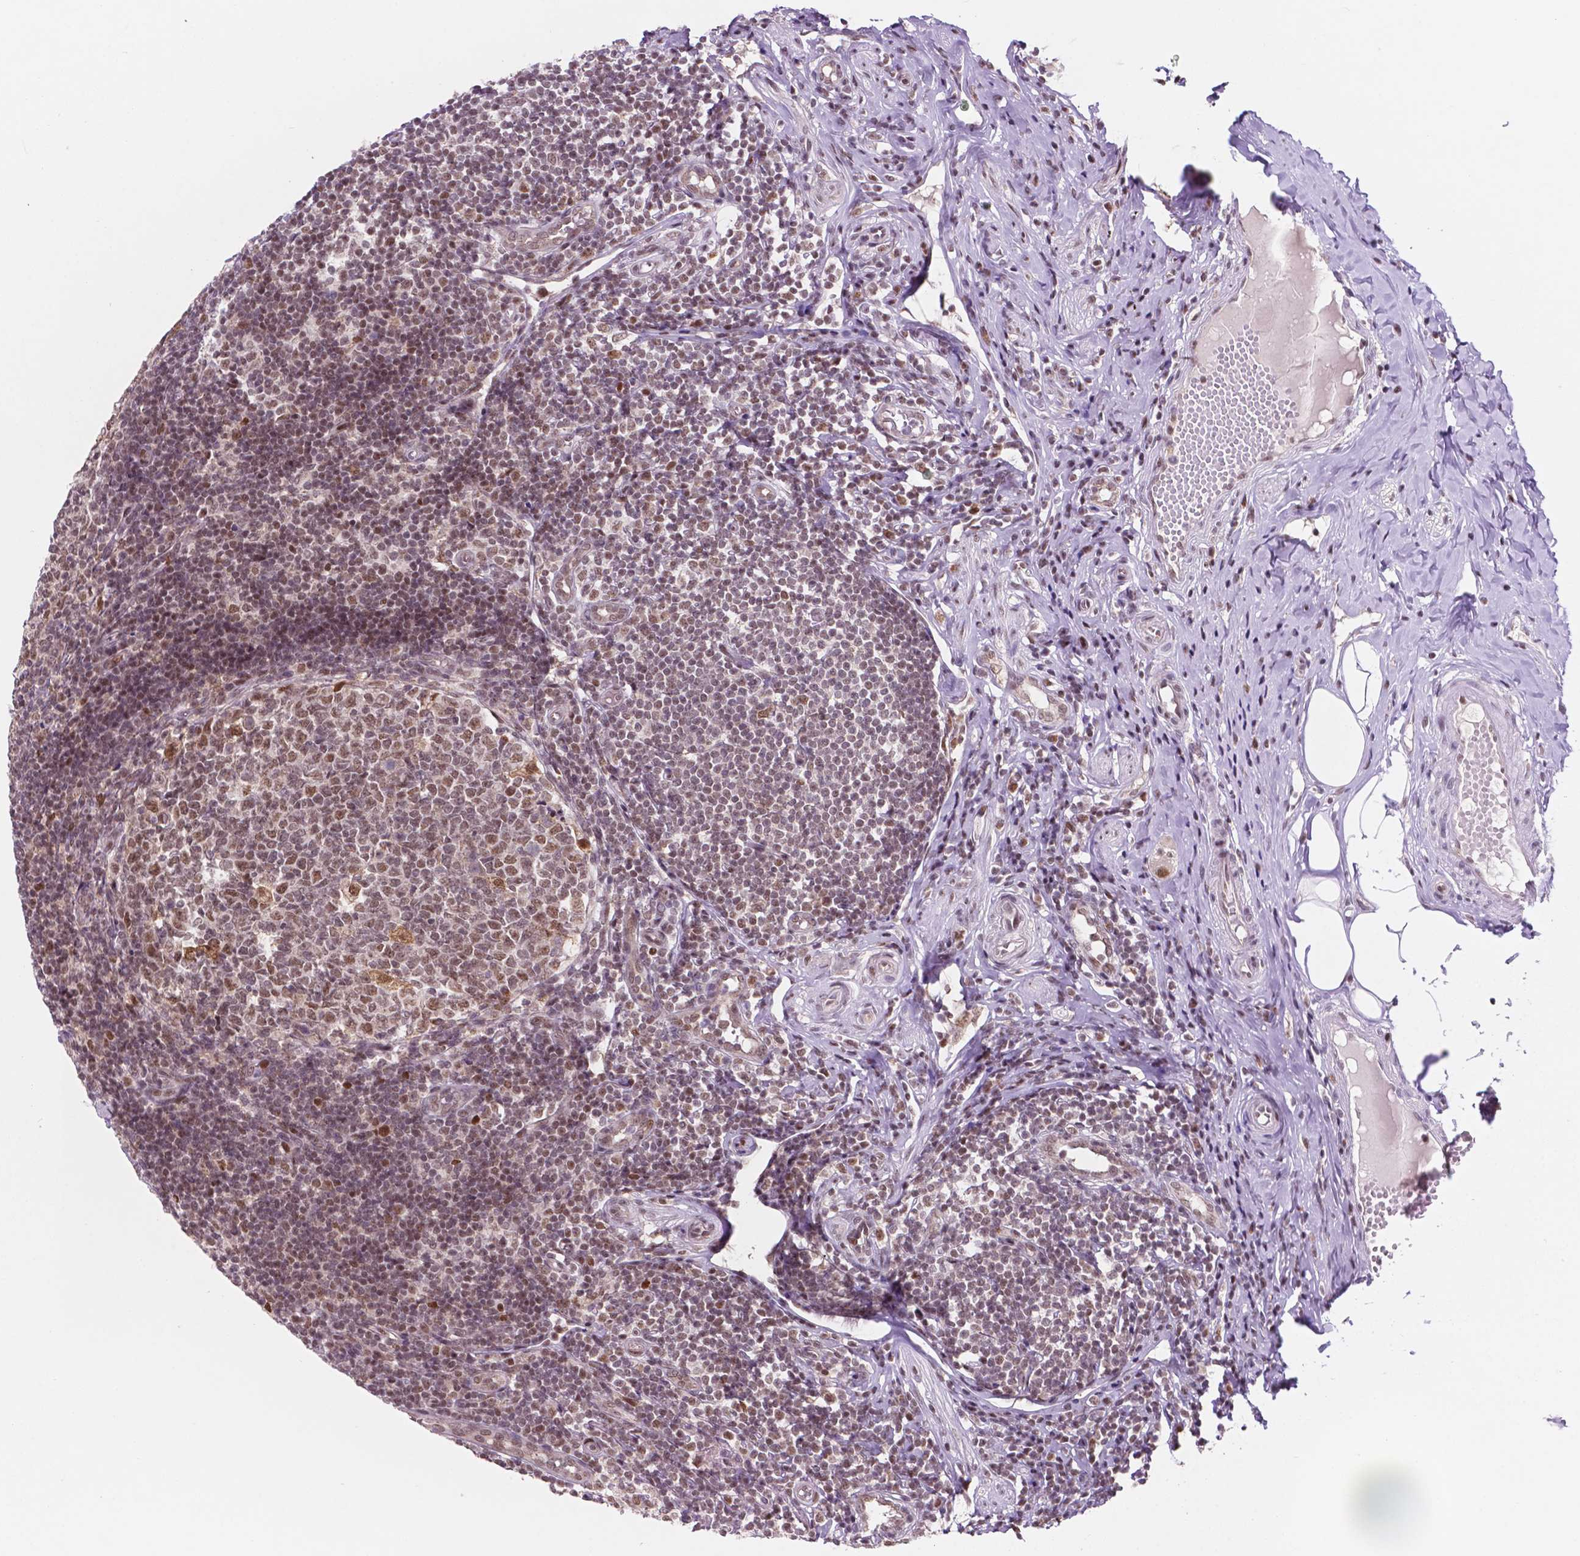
{"staining": {"intensity": "moderate", "quantity": ">75%", "location": "nuclear"}, "tissue": "appendix", "cell_type": "Glandular cells", "image_type": "normal", "snomed": [{"axis": "morphology", "description": "Normal tissue, NOS"}, {"axis": "topography", "description": "Appendix"}], "caption": "Immunohistochemistry histopathology image of normal appendix stained for a protein (brown), which exhibits medium levels of moderate nuclear staining in approximately >75% of glandular cells.", "gene": "PER2", "patient": {"sex": "male", "age": 18}}